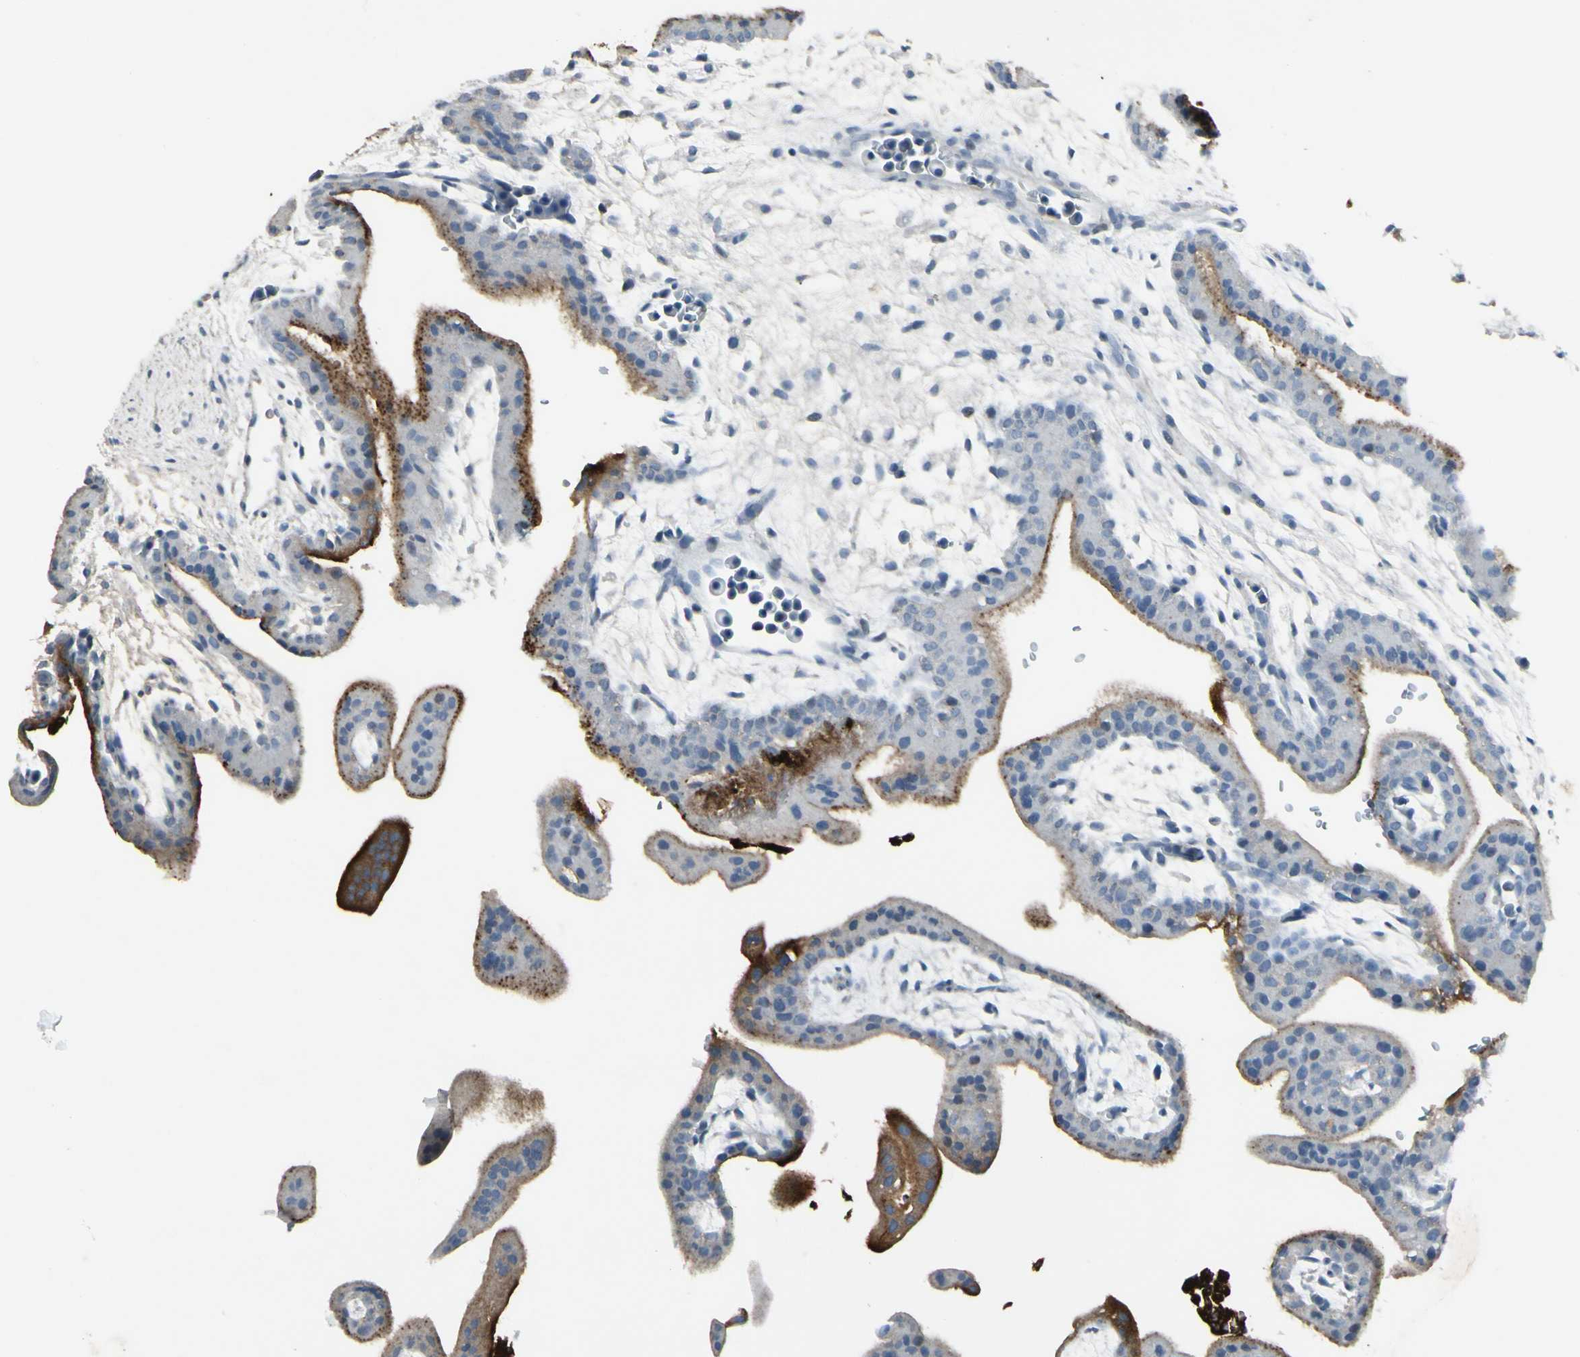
{"staining": {"intensity": "moderate", "quantity": "25%-75%", "location": "cytoplasmic/membranous"}, "tissue": "placenta", "cell_type": "Decidual cells", "image_type": "normal", "snomed": [{"axis": "morphology", "description": "Normal tissue, NOS"}, {"axis": "topography", "description": "Placenta"}], "caption": "An immunohistochemistry (IHC) image of unremarkable tissue is shown. Protein staining in brown highlights moderate cytoplasmic/membranous positivity in placenta within decidual cells.", "gene": "IGHM", "patient": {"sex": "female", "age": 35}}